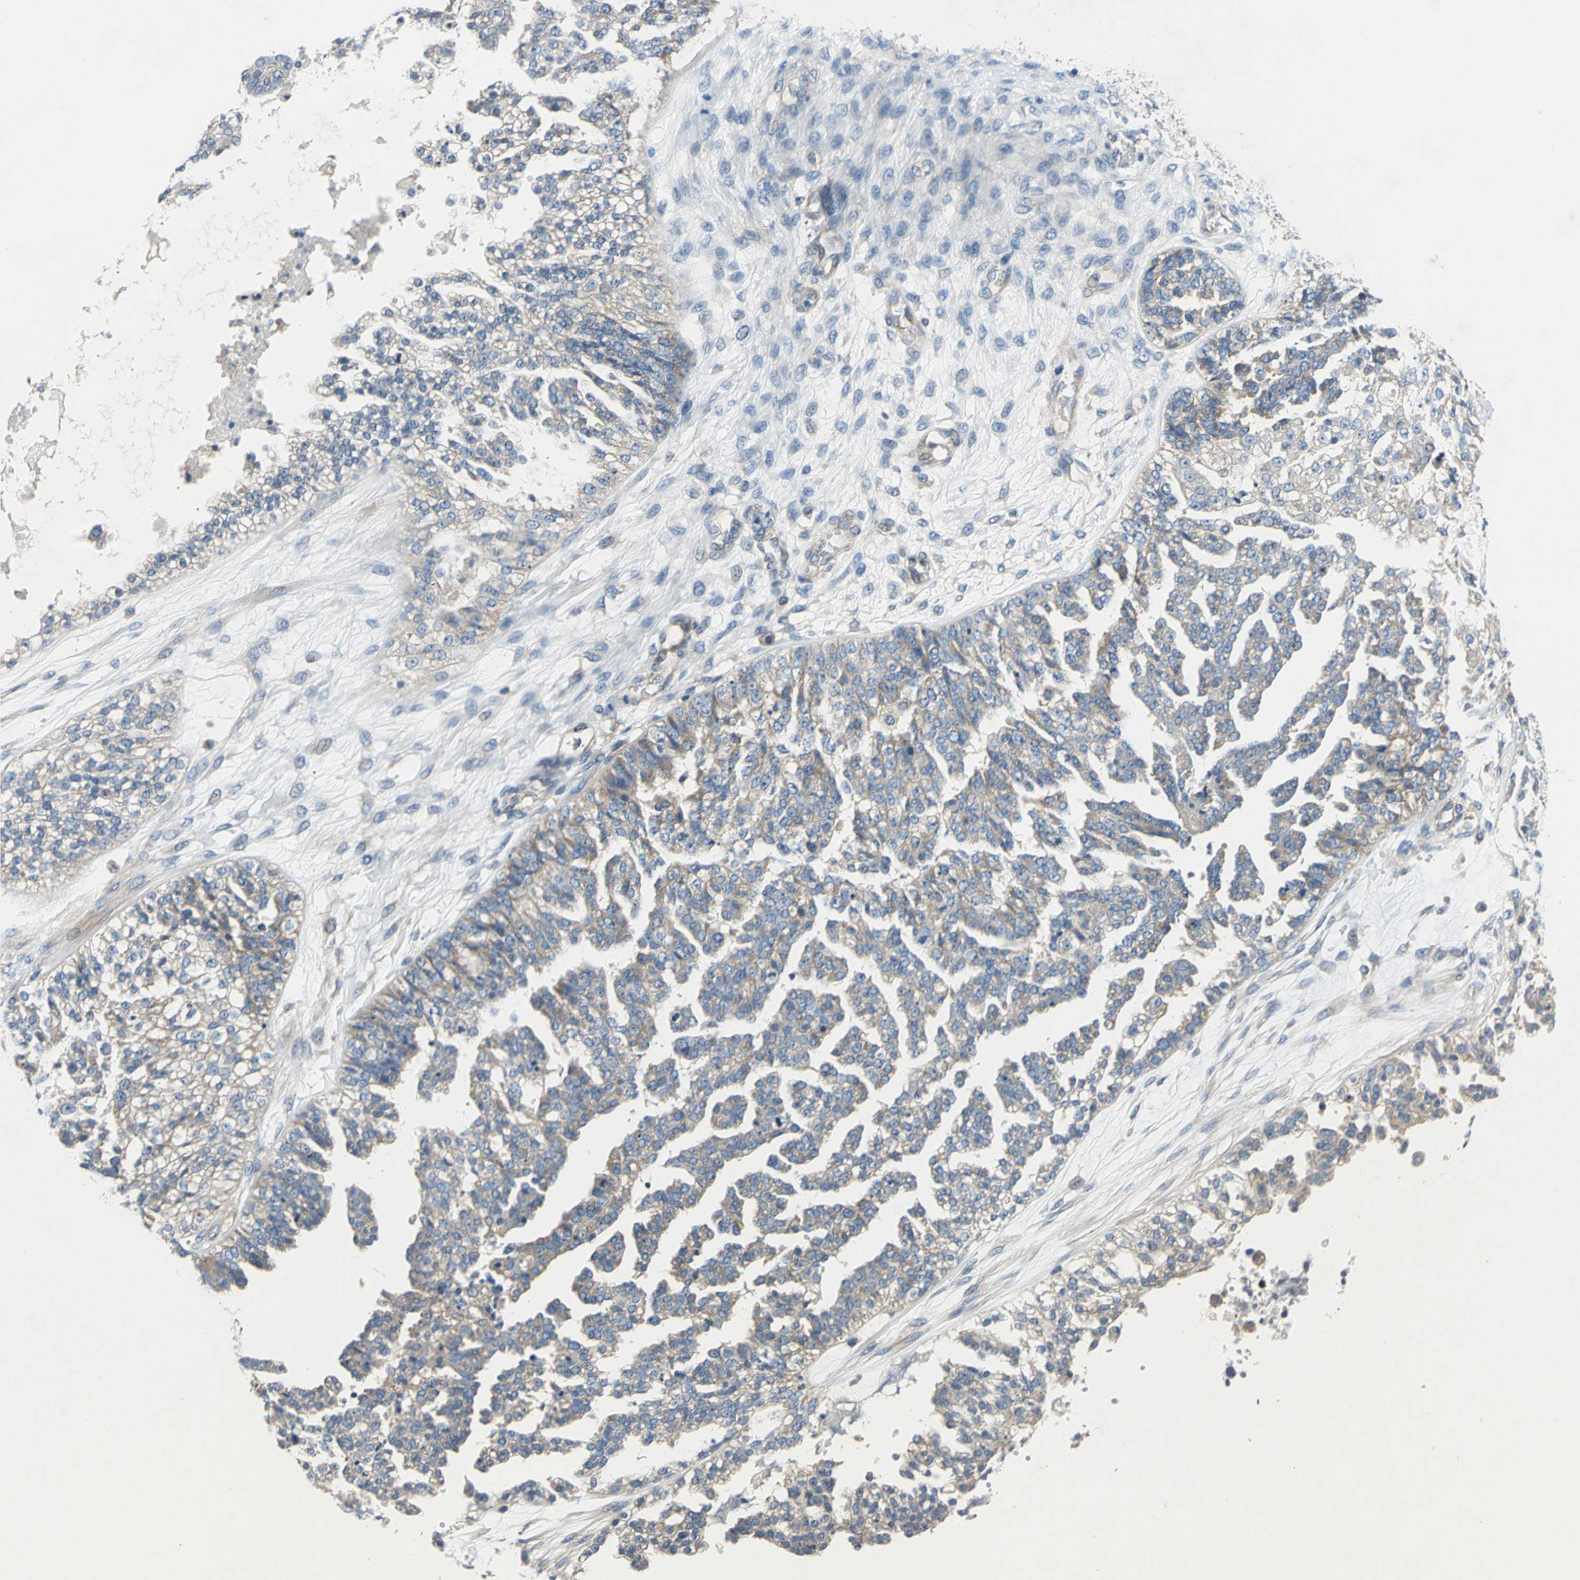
{"staining": {"intensity": "weak", "quantity": ">75%", "location": "cytoplasmic/membranous"}, "tissue": "ovarian cancer", "cell_type": "Tumor cells", "image_type": "cancer", "snomed": [{"axis": "morphology", "description": "Carcinoma, NOS"}, {"axis": "topography", "description": "Soft tissue"}, {"axis": "topography", "description": "Ovary"}], "caption": "Brown immunohistochemical staining in carcinoma (ovarian) reveals weak cytoplasmic/membranous expression in about >75% of tumor cells.", "gene": "DDX3Y", "patient": {"sex": "female", "age": 54}}